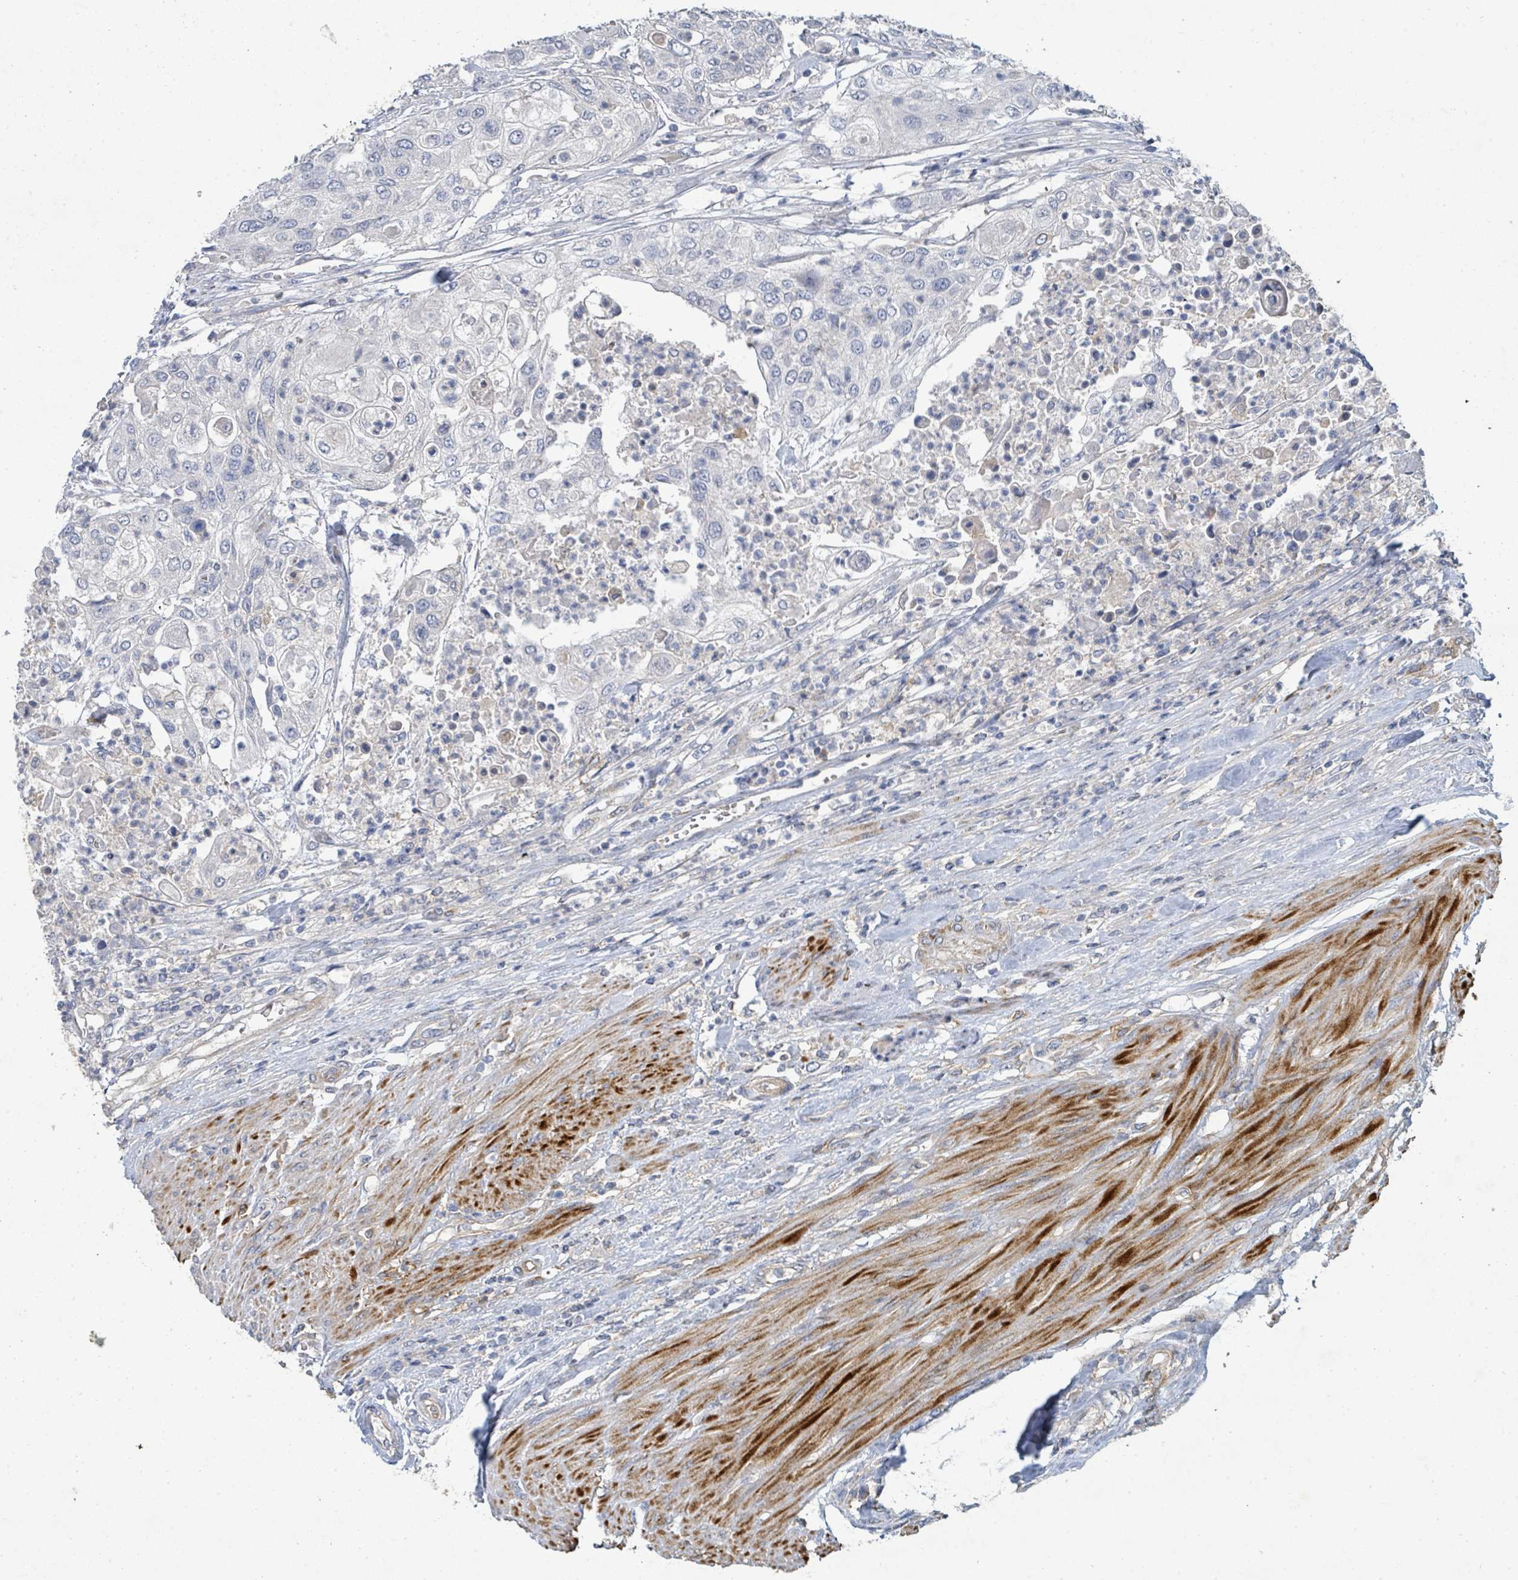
{"staining": {"intensity": "negative", "quantity": "none", "location": "none"}, "tissue": "urothelial cancer", "cell_type": "Tumor cells", "image_type": "cancer", "snomed": [{"axis": "morphology", "description": "Urothelial carcinoma, High grade"}, {"axis": "topography", "description": "Urinary bladder"}], "caption": "High power microscopy image of an IHC histopathology image of urothelial carcinoma (high-grade), revealing no significant staining in tumor cells.", "gene": "IFIT1", "patient": {"sex": "female", "age": 79}}